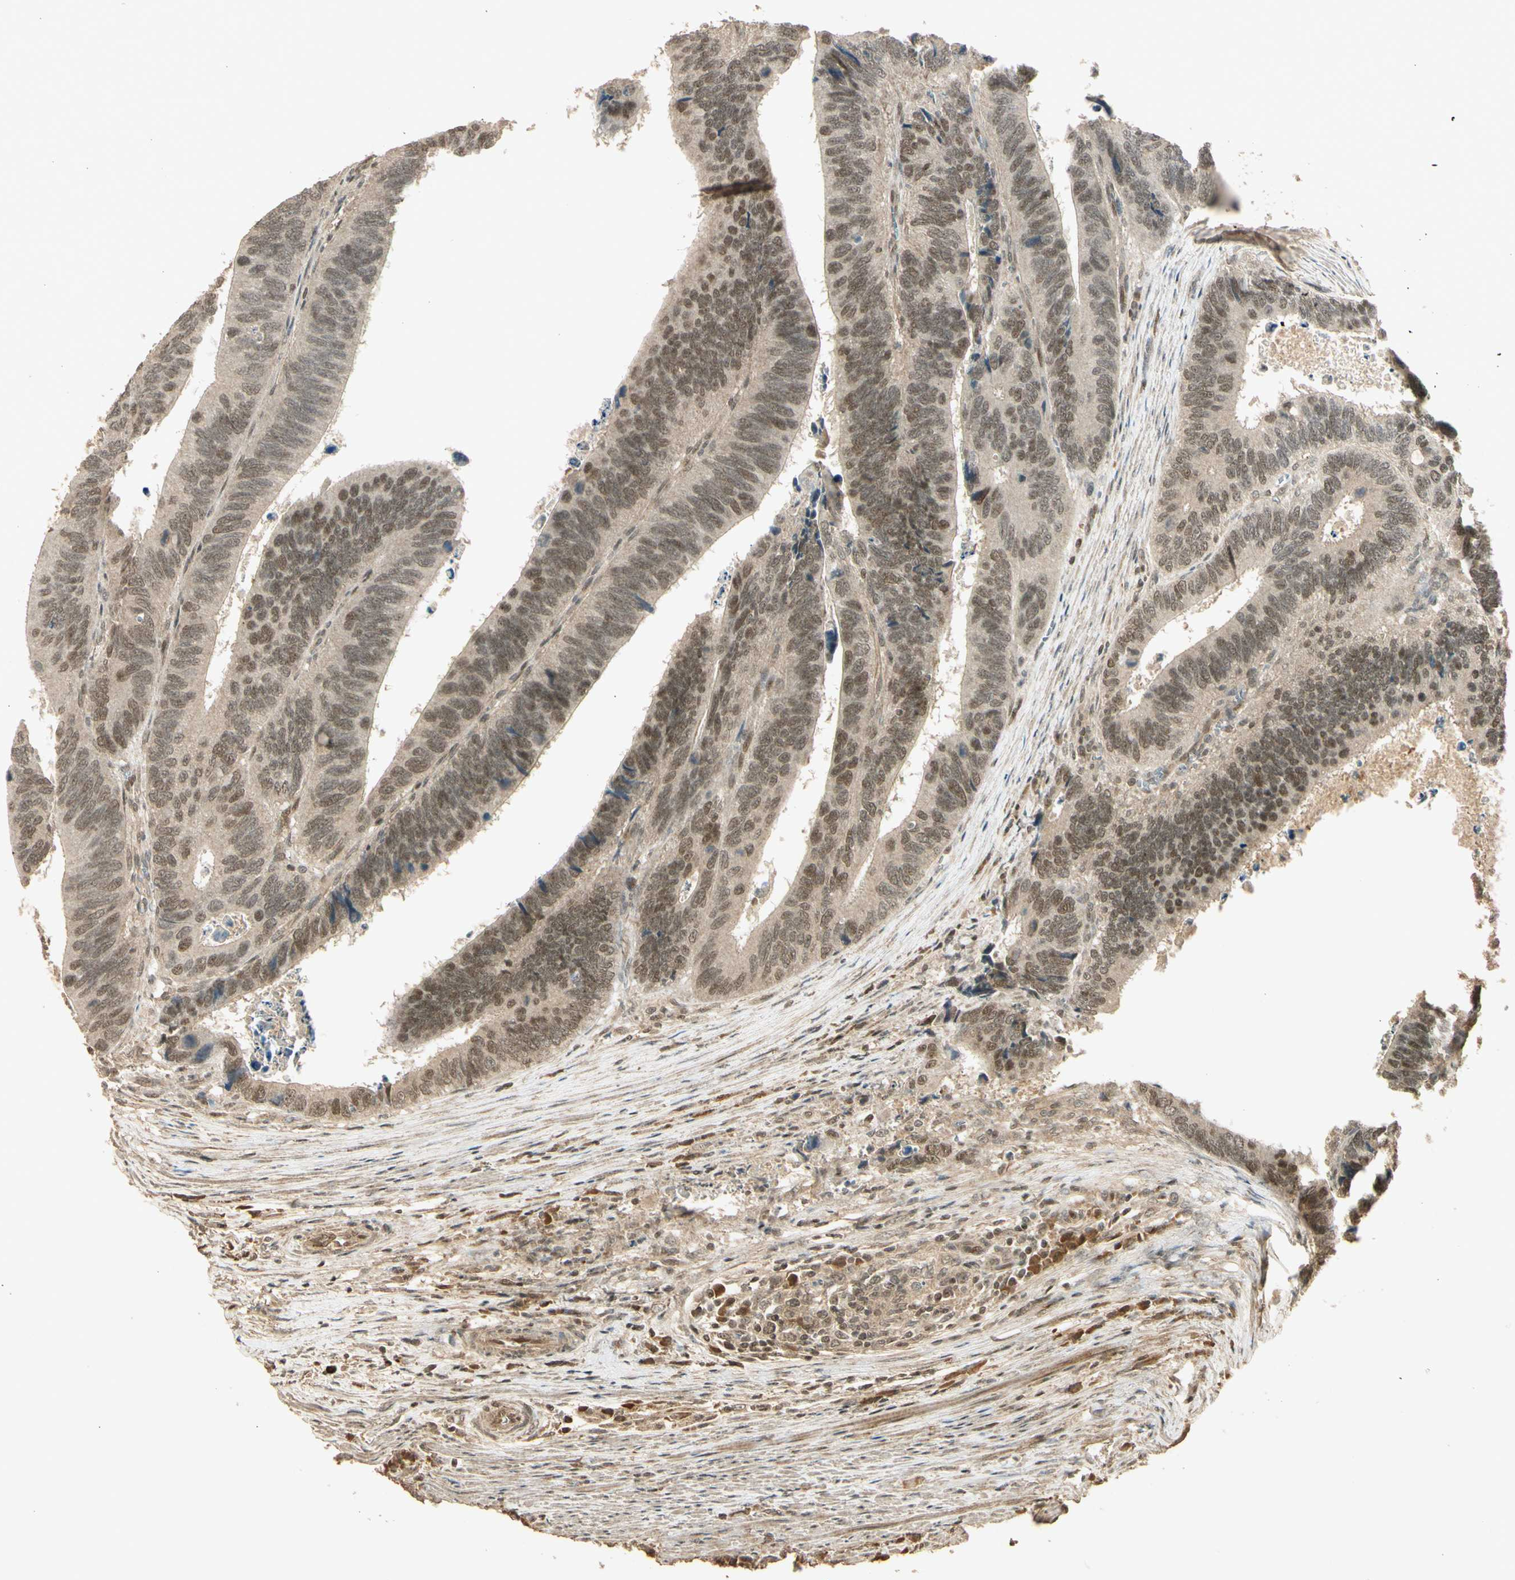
{"staining": {"intensity": "moderate", "quantity": ">75%", "location": "nuclear"}, "tissue": "colorectal cancer", "cell_type": "Tumor cells", "image_type": "cancer", "snomed": [{"axis": "morphology", "description": "Adenocarcinoma, NOS"}, {"axis": "topography", "description": "Colon"}], "caption": "Brown immunohistochemical staining in colorectal cancer (adenocarcinoma) demonstrates moderate nuclear staining in about >75% of tumor cells. Nuclei are stained in blue.", "gene": "GMEB2", "patient": {"sex": "male", "age": 72}}